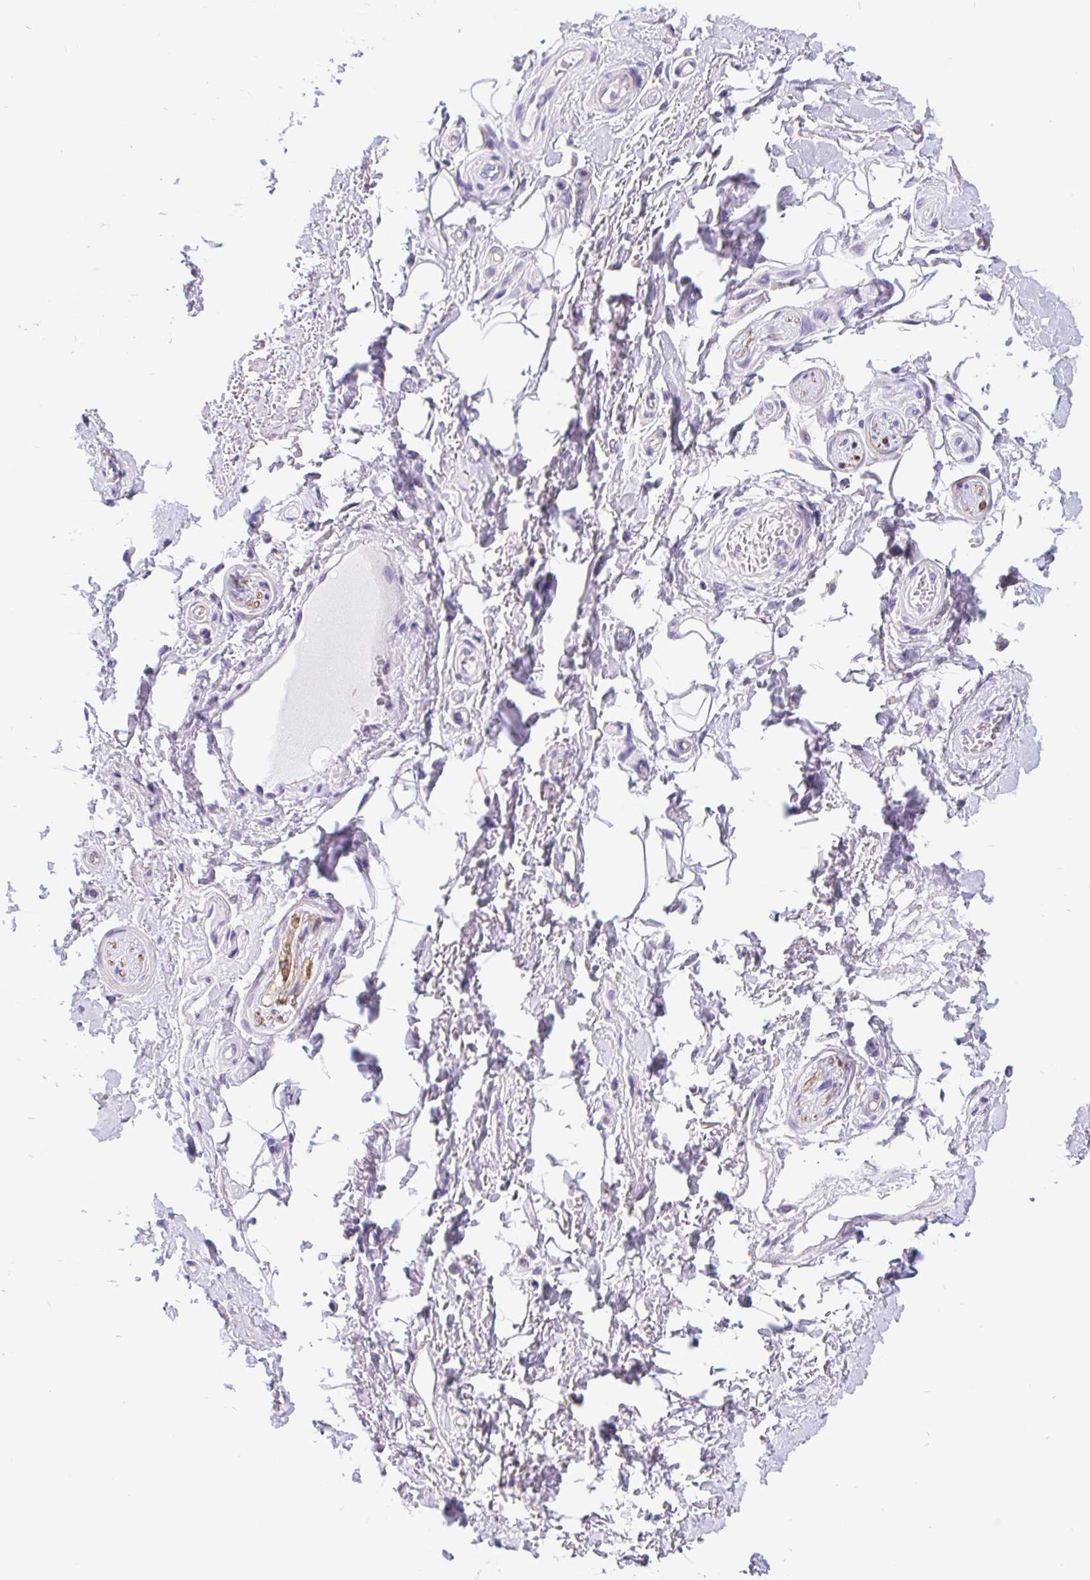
{"staining": {"intensity": "negative", "quantity": "none", "location": "none"}, "tissue": "adipose tissue", "cell_type": "Adipocytes", "image_type": "normal", "snomed": [{"axis": "morphology", "description": "Normal tissue, NOS"}, {"axis": "topography", "description": "Peripheral nerve tissue"}], "caption": "This is a photomicrograph of immunohistochemistry staining of benign adipose tissue, which shows no expression in adipocytes.", "gene": "LIMCH1", "patient": {"sex": "male", "age": 51}}